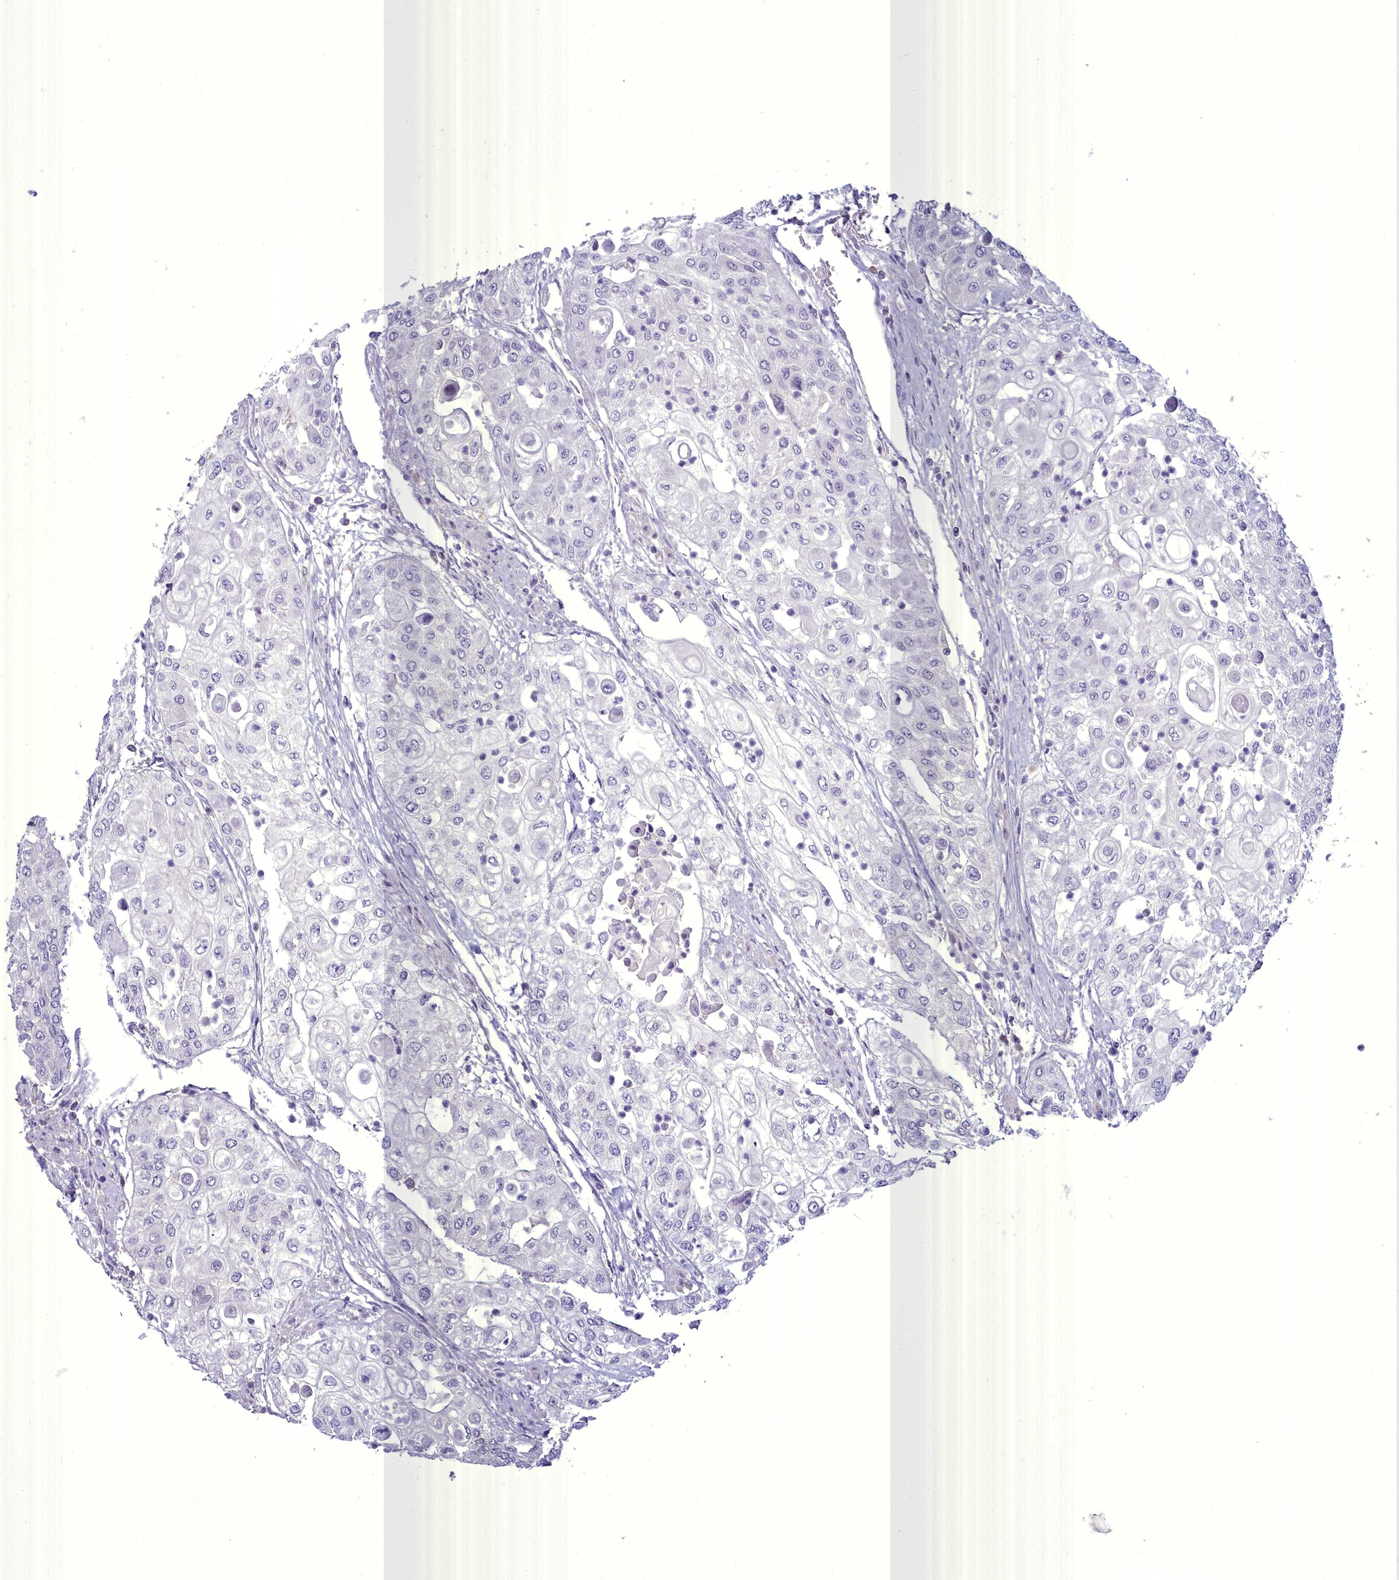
{"staining": {"intensity": "negative", "quantity": "none", "location": "none"}, "tissue": "urothelial cancer", "cell_type": "Tumor cells", "image_type": "cancer", "snomed": [{"axis": "morphology", "description": "Urothelial carcinoma, High grade"}, {"axis": "topography", "description": "Urinary bladder"}], "caption": "This is an immunohistochemistry photomicrograph of human urothelial cancer. There is no staining in tumor cells.", "gene": "BLNK", "patient": {"sex": "female", "age": 79}}